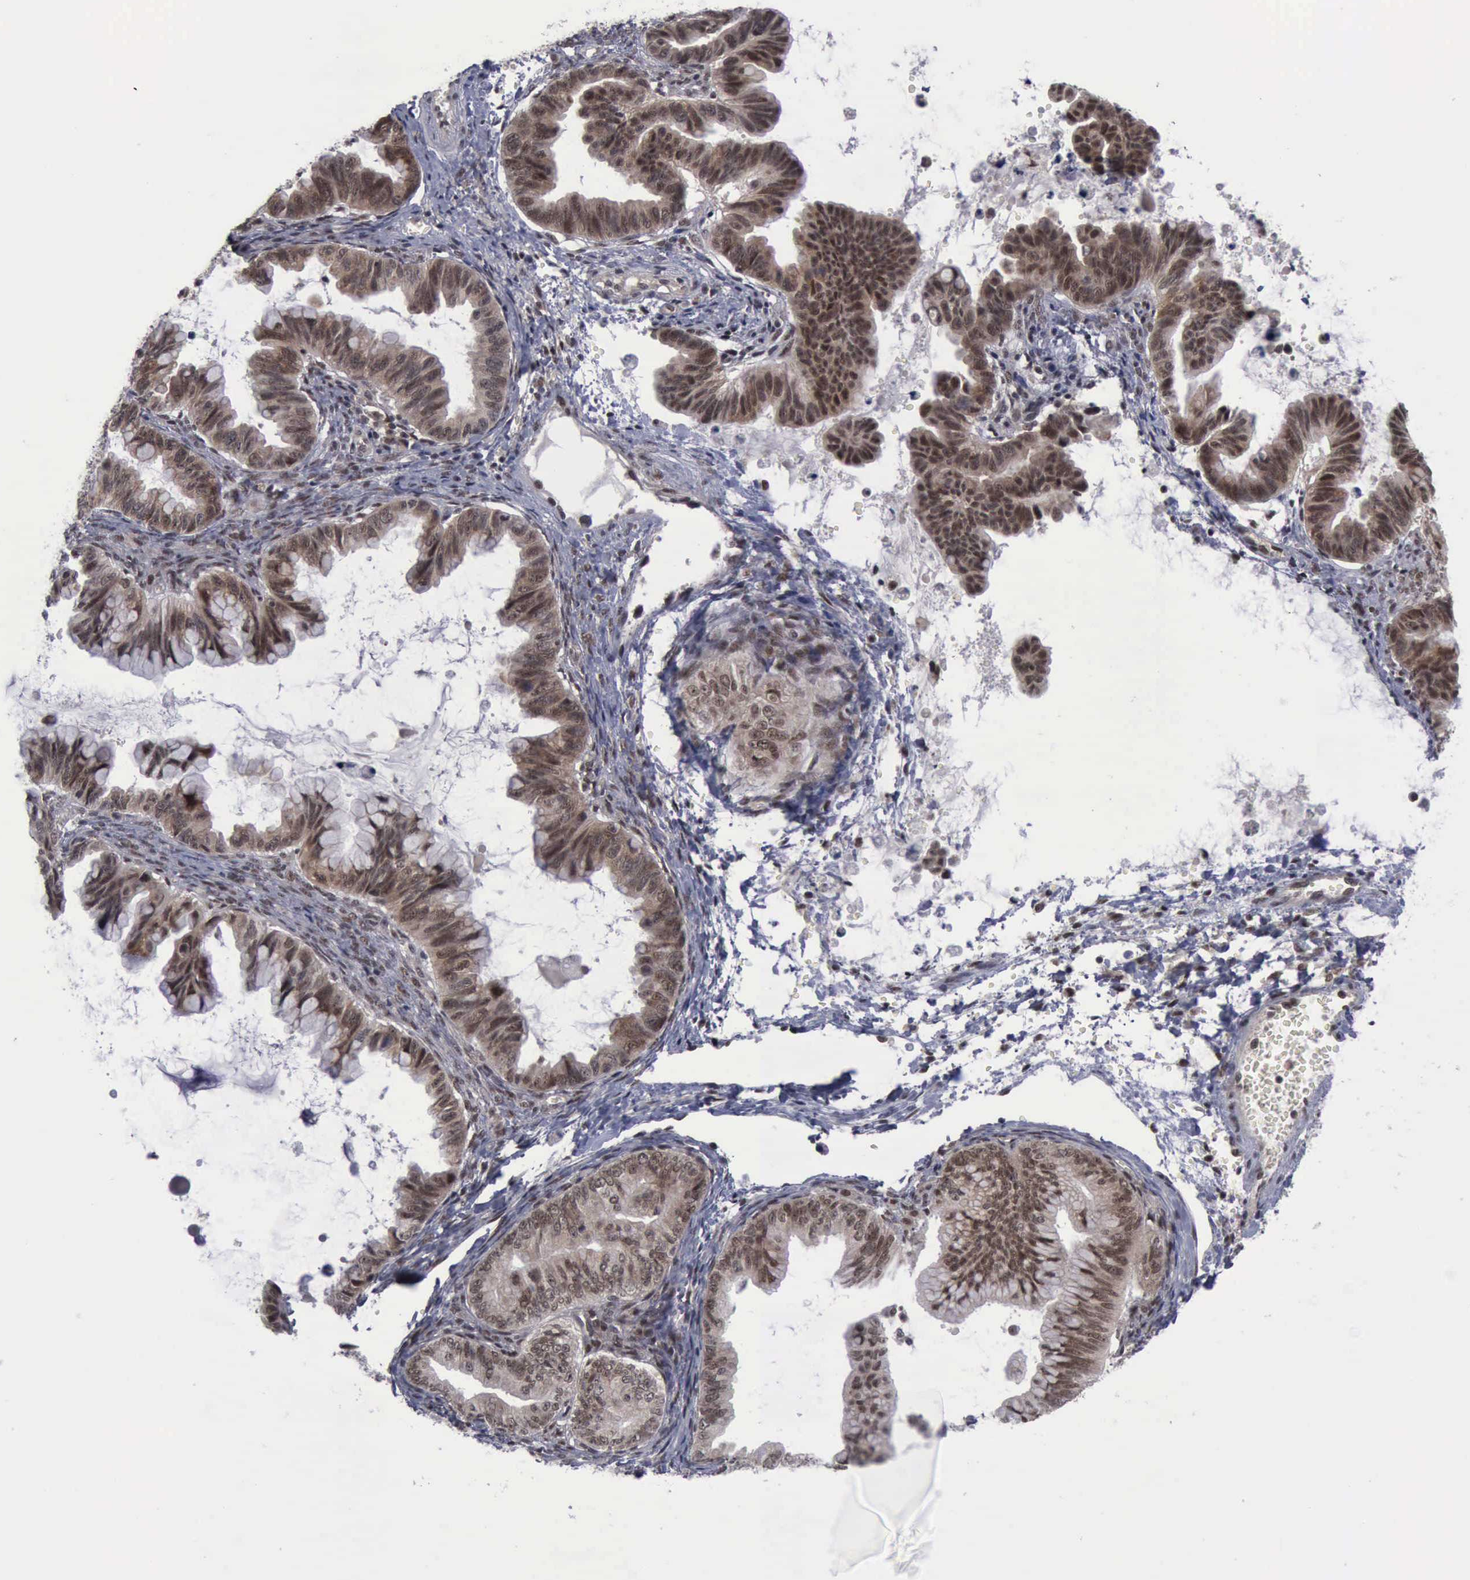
{"staining": {"intensity": "strong", "quantity": ">75%", "location": "cytoplasmic/membranous,nuclear"}, "tissue": "ovarian cancer", "cell_type": "Tumor cells", "image_type": "cancer", "snomed": [{"axis": "morphology", "description": "Cystadenocarcinoma, mucinous, NOS"}, {"axis": "topography", "description": "Ovary"}], "caption": "Human ovarian cancer (mucinous cystadenocarcinoma) stained with a protein marker shows strong staining in tumor cells.", "gene": "ATM", "patient": {"sex": "female", "age": 36}}